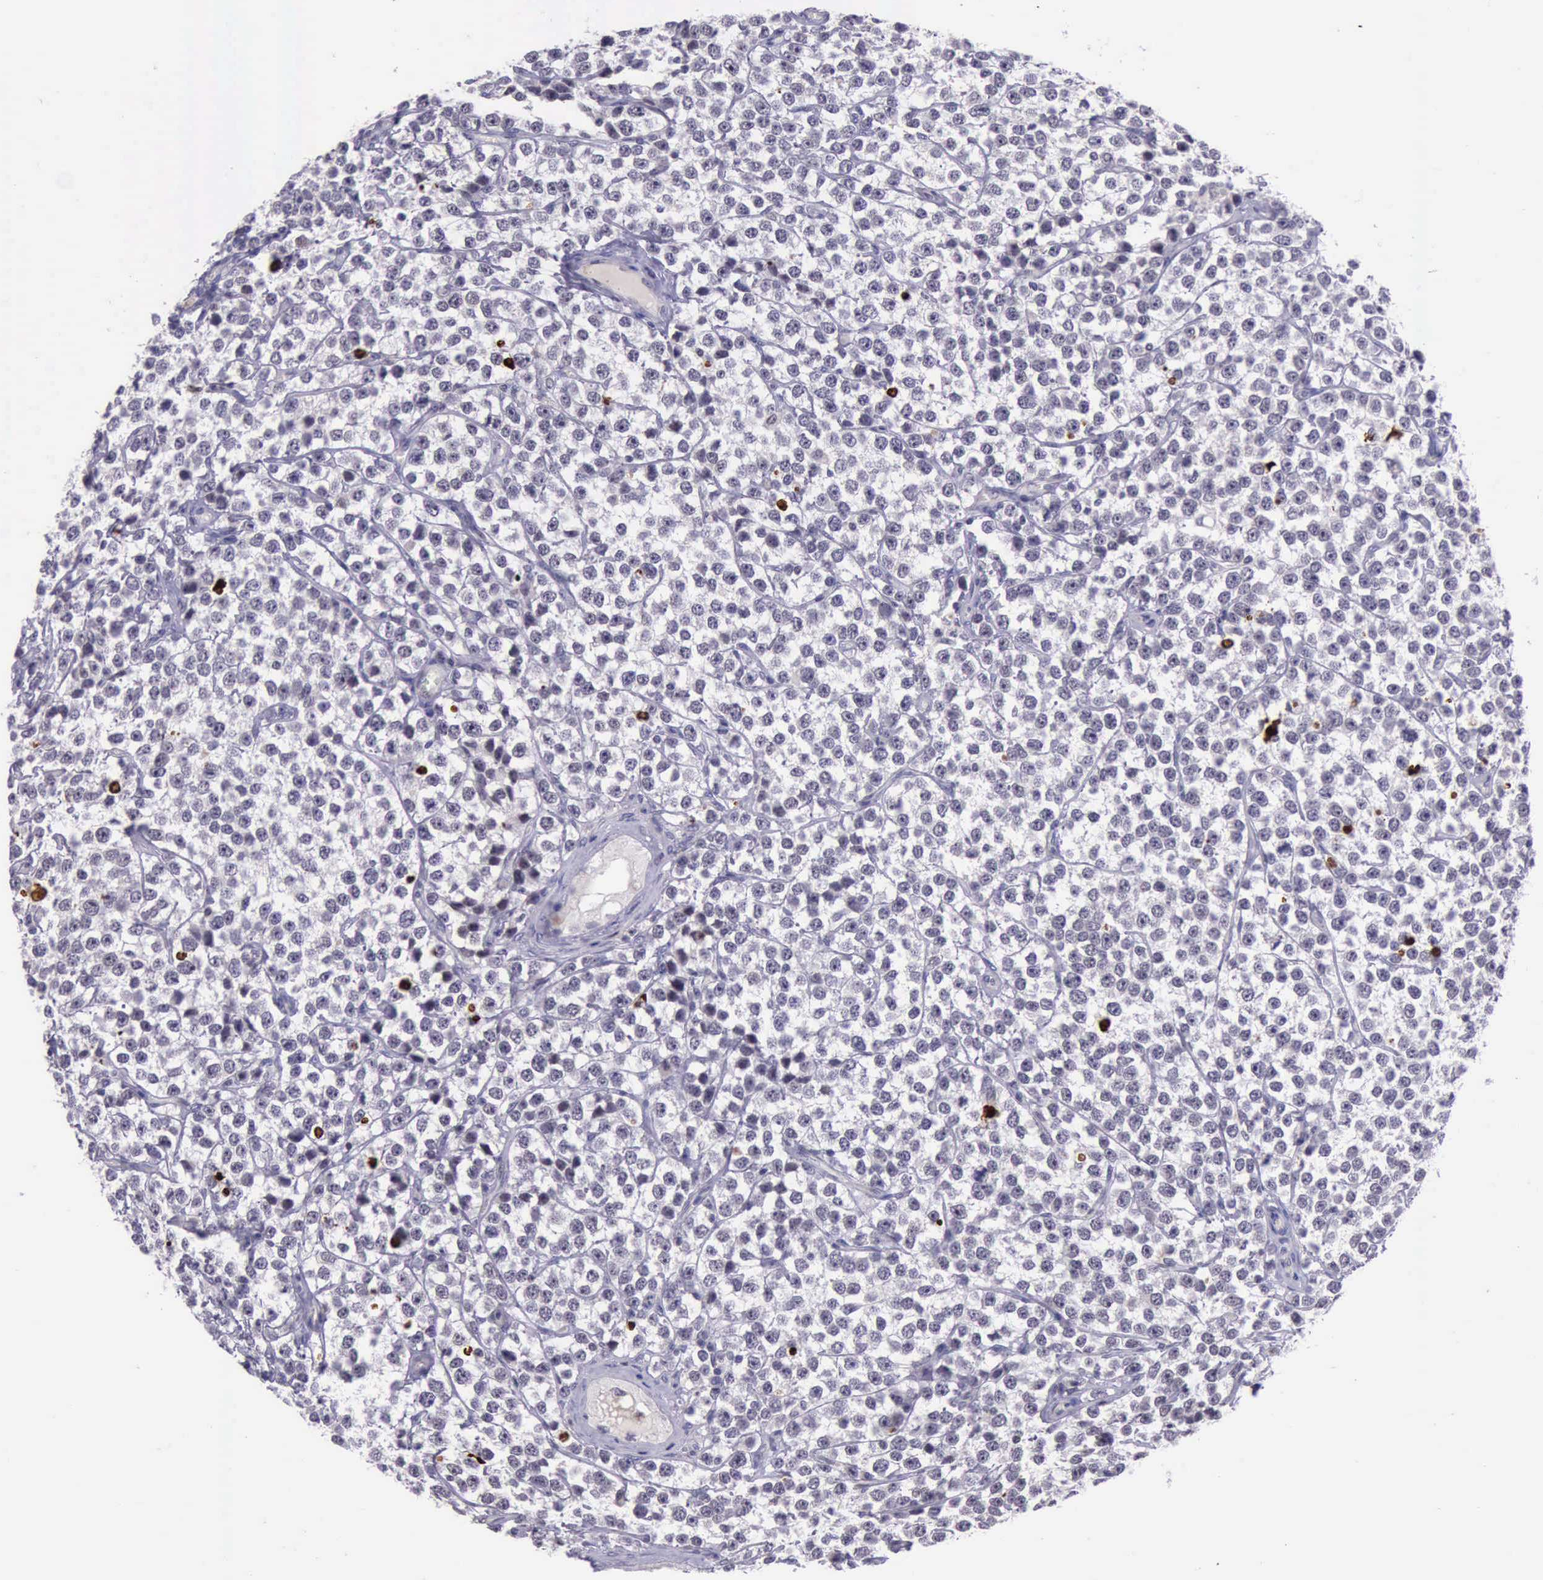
{"staining": {"intensity": "strong", "quantity": "<25%", "location": "nuclear"}, "tissue": "testis cancer", "cell_type": "Tumor cells", "image_type": "cancer", "snomed": [{"axis": "morphology", "description": "Seminoma, NOS"}, {"axis": "topography", "description": "Testis"}], "caption": "IHC of testis cancer demonstrates medium levels of strong nuclear staining in about <25% of tumor cells.", "gene": "PARP1", "patient": {"sex": "male", "age": 25}}